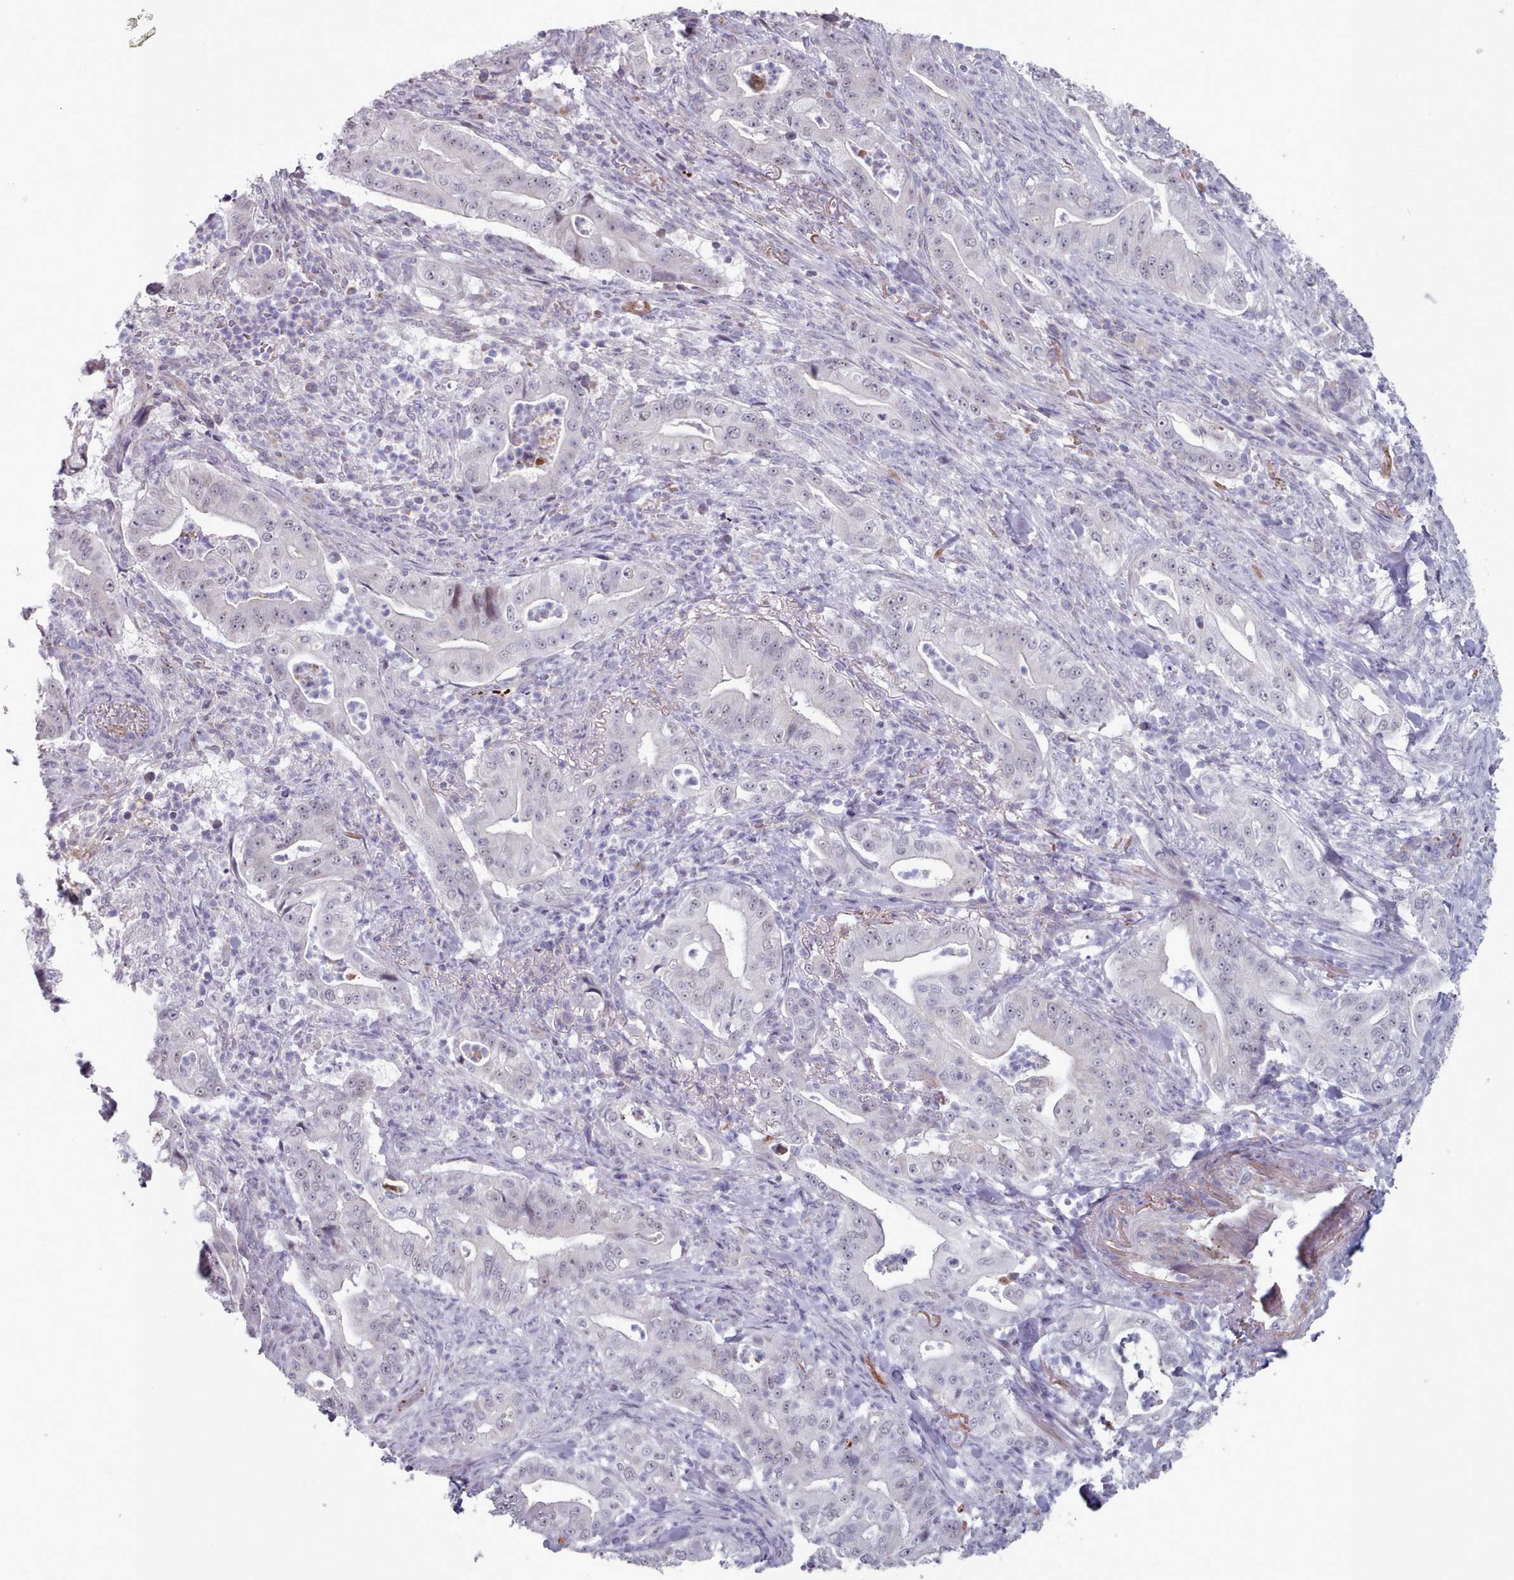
{"staining": {"intensity": "negative", "quantity": "none", "location": "none"}, "tissue": "pancreatic cancer", "cell_type": "Tumor cells", "image_type": "cancer", "snomed": [{"axis": "morphology", "description": "Adenocarcinoma, NOS"}, {"axis": "topography", "description": "Pancreas"}], "caption": "Immunohistochemistry of human pancreatic adenocarcinoma exhibits no positivity in tumor cells.", "gene": "TRARG1", "patient": {"sex": "male", "age": 71}}